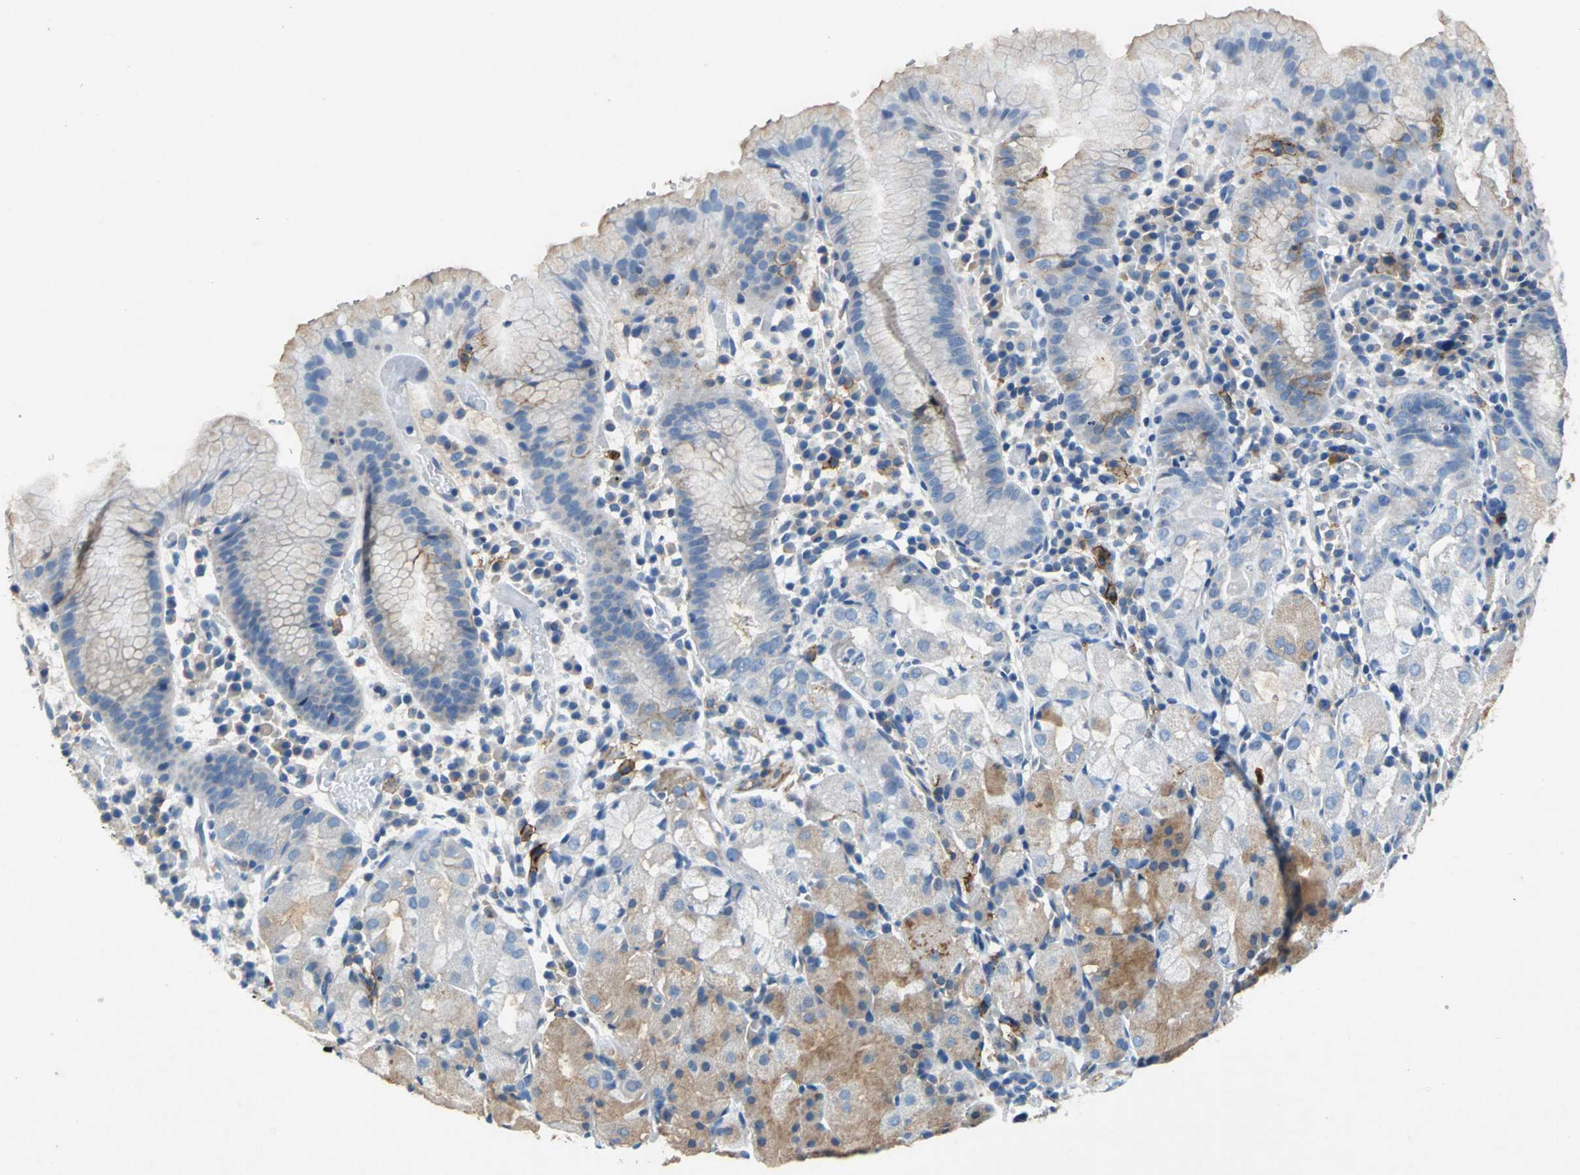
{"staining": {"intensity": "moderate", "quantity": "25%-75%", "location": "cytoplasmic/membranous"}, "tissue": "stomach", "cell_type": "Glandular cells", "image_type": "normal", "snomed": [{"axis": "morphology", "description": "Normal tissue, NOS"}, {"axis": "topography", "description": "Stomach"}, {"axis": "topography", "description": "Stomach, lower"}], "caption": "Immunohistochemistry (DAB) staining of unremarkable stomach reveals moderate cytoplasmic/membranous protein expression in approximately 25%-75% of glandular cells.", "gene": "RPS13", "patient": {"sex": "female", "age": 75}}